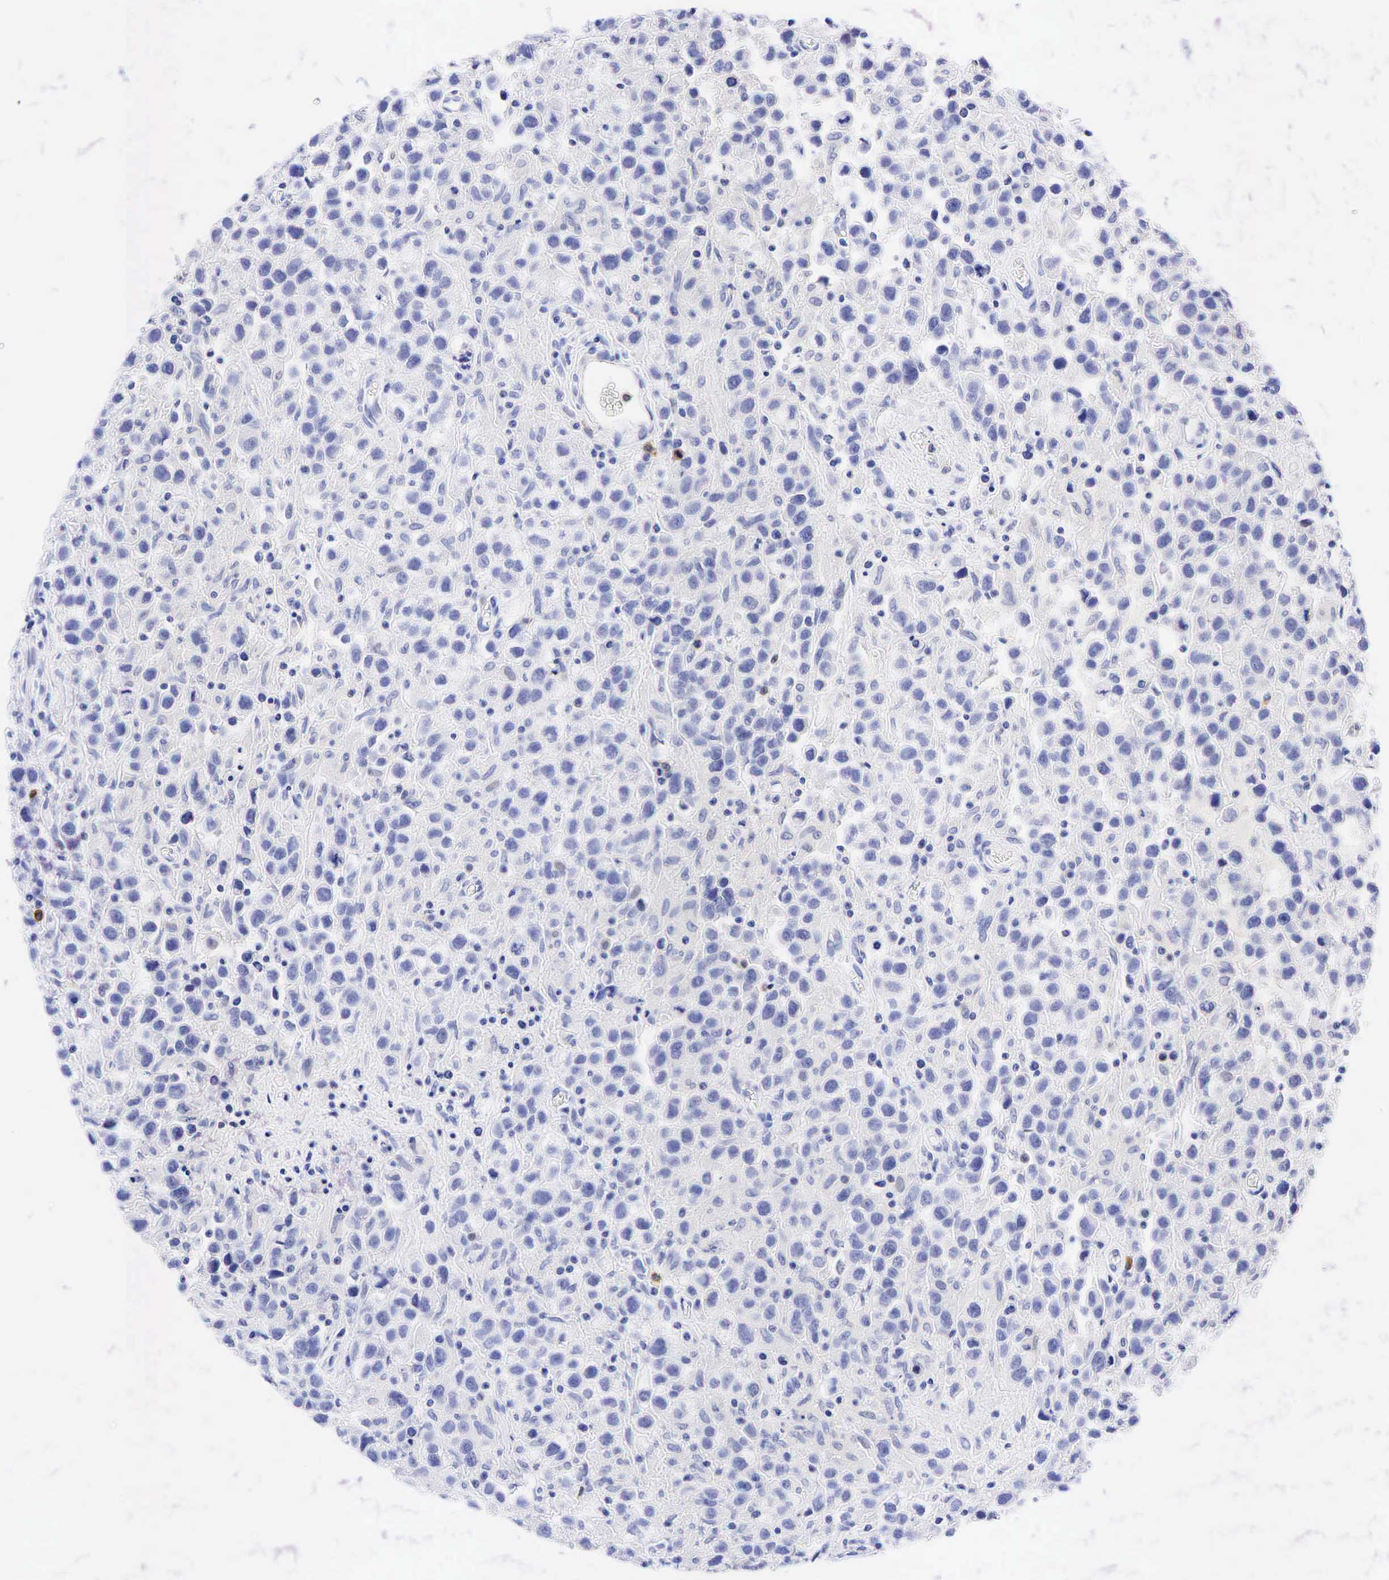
{"staining": {"intensity": "negative", "quantity": "none", "location": "none"}, "tissue": "testis cancer", "cell_type": "Tumor cells", "image_type": "cancer", "snomed": [{"axis": "morphology", "description": "Seminoma, NOS"}, {"axis": "topography", "description": "Testis"}], "caption": "An image of human testis cancer is negative for staining in tumor cells. Nuclei are stained in blue.", "gene": "TNFRSF8", "patient": {"sex": "male", "age": 43}}